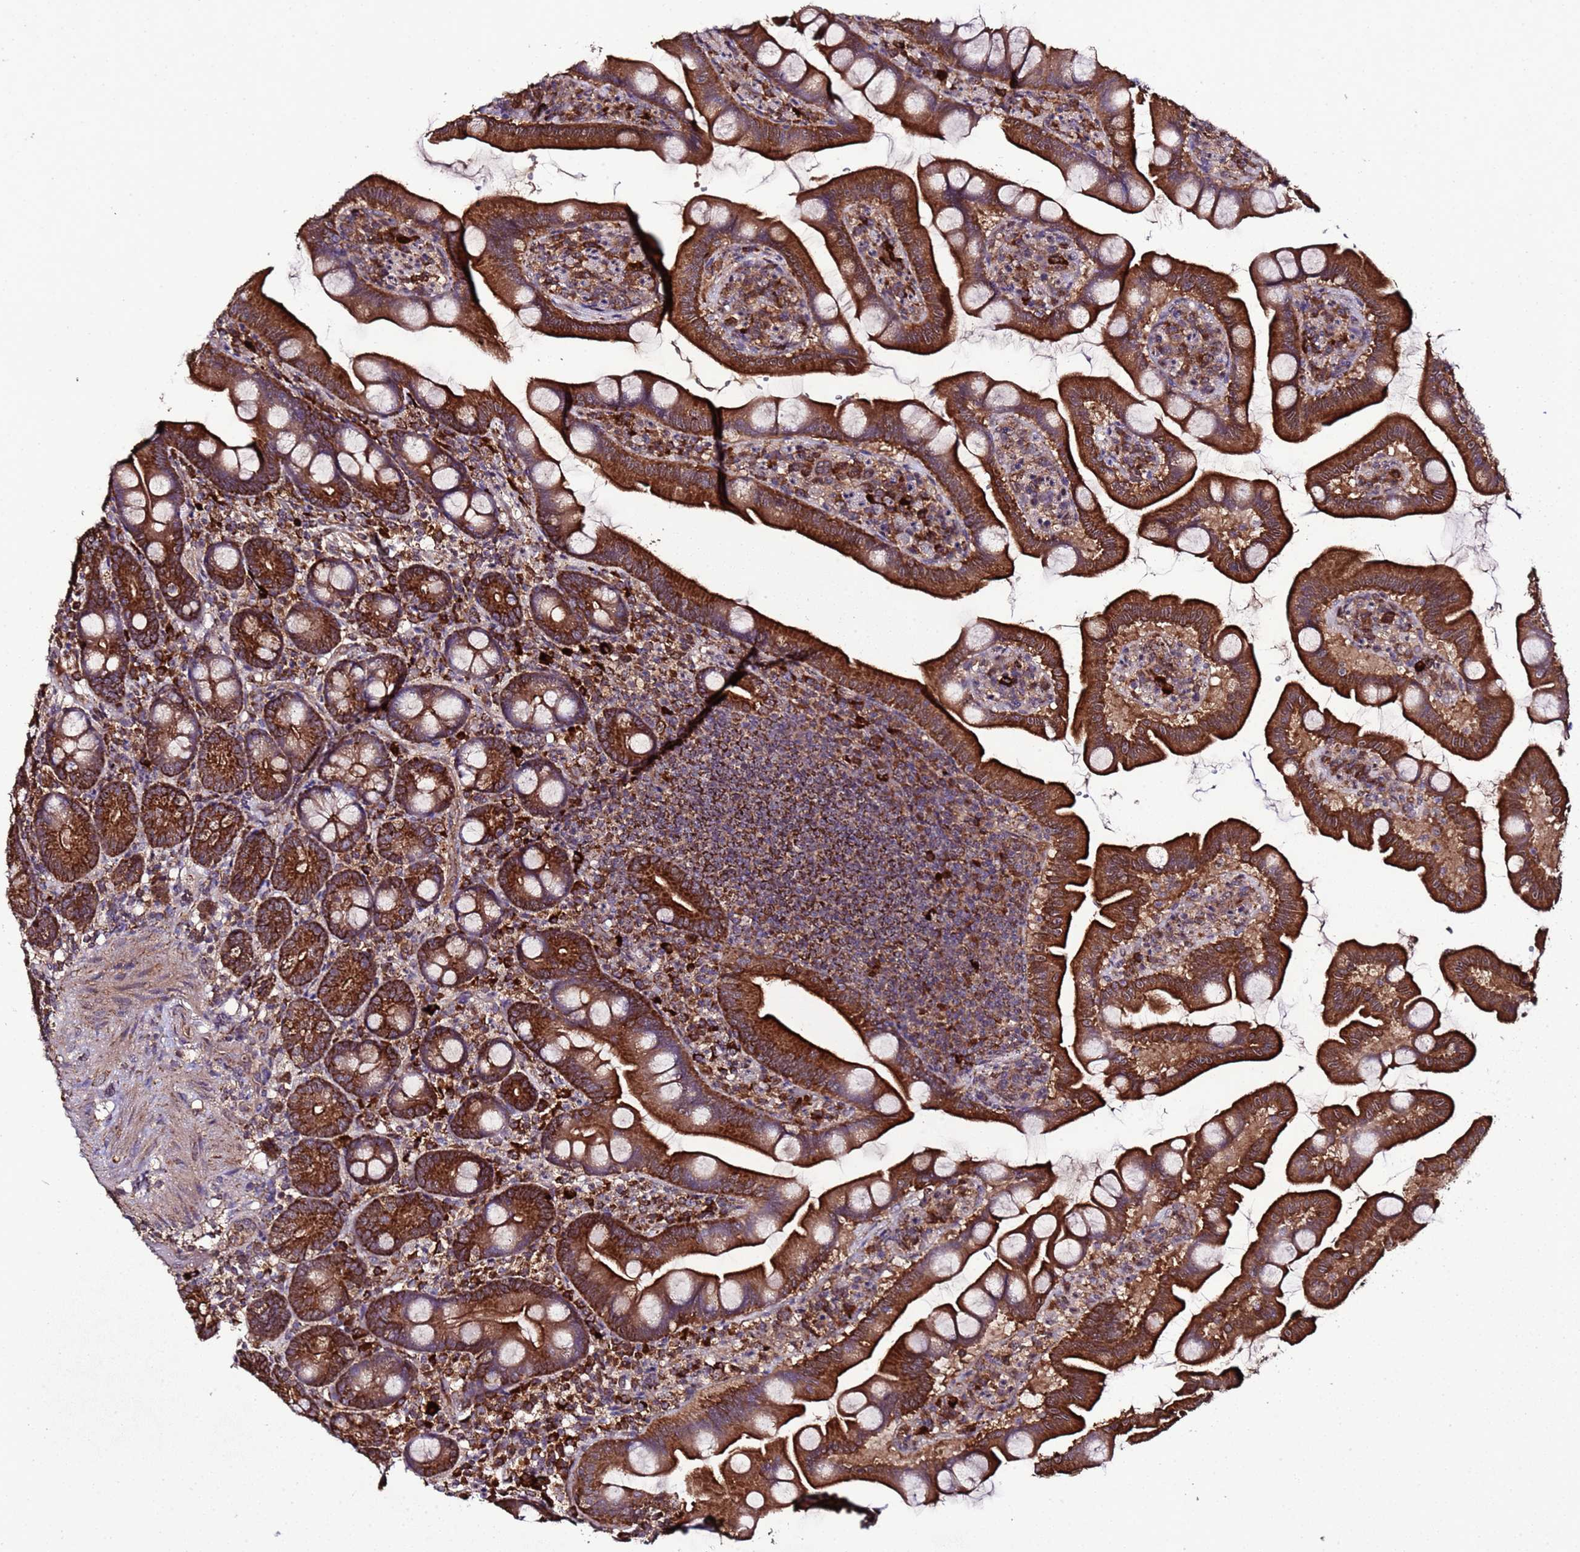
{"staining": {"intensity": "strong", "quantity": ">75%", "location": "cytoplasmic/membranous"}, "tissue": "small intestine", "cell_type": "Glandular cells", "image_type": "normal", "snomed": [{"axis": "morphology", "description": "Normal tissue, NOS"}, {"axis": "topography", "description": "Small intestine"}], "caption": "Approximately >75% of glandular cells in unremarkable human small intestine reveal strong cytoplasmic/membranous protein staining as visualized by brown immunohistochemical staining.", "gene": "HSPBAP1", "patient": {"sex": "female", "age": 68}}